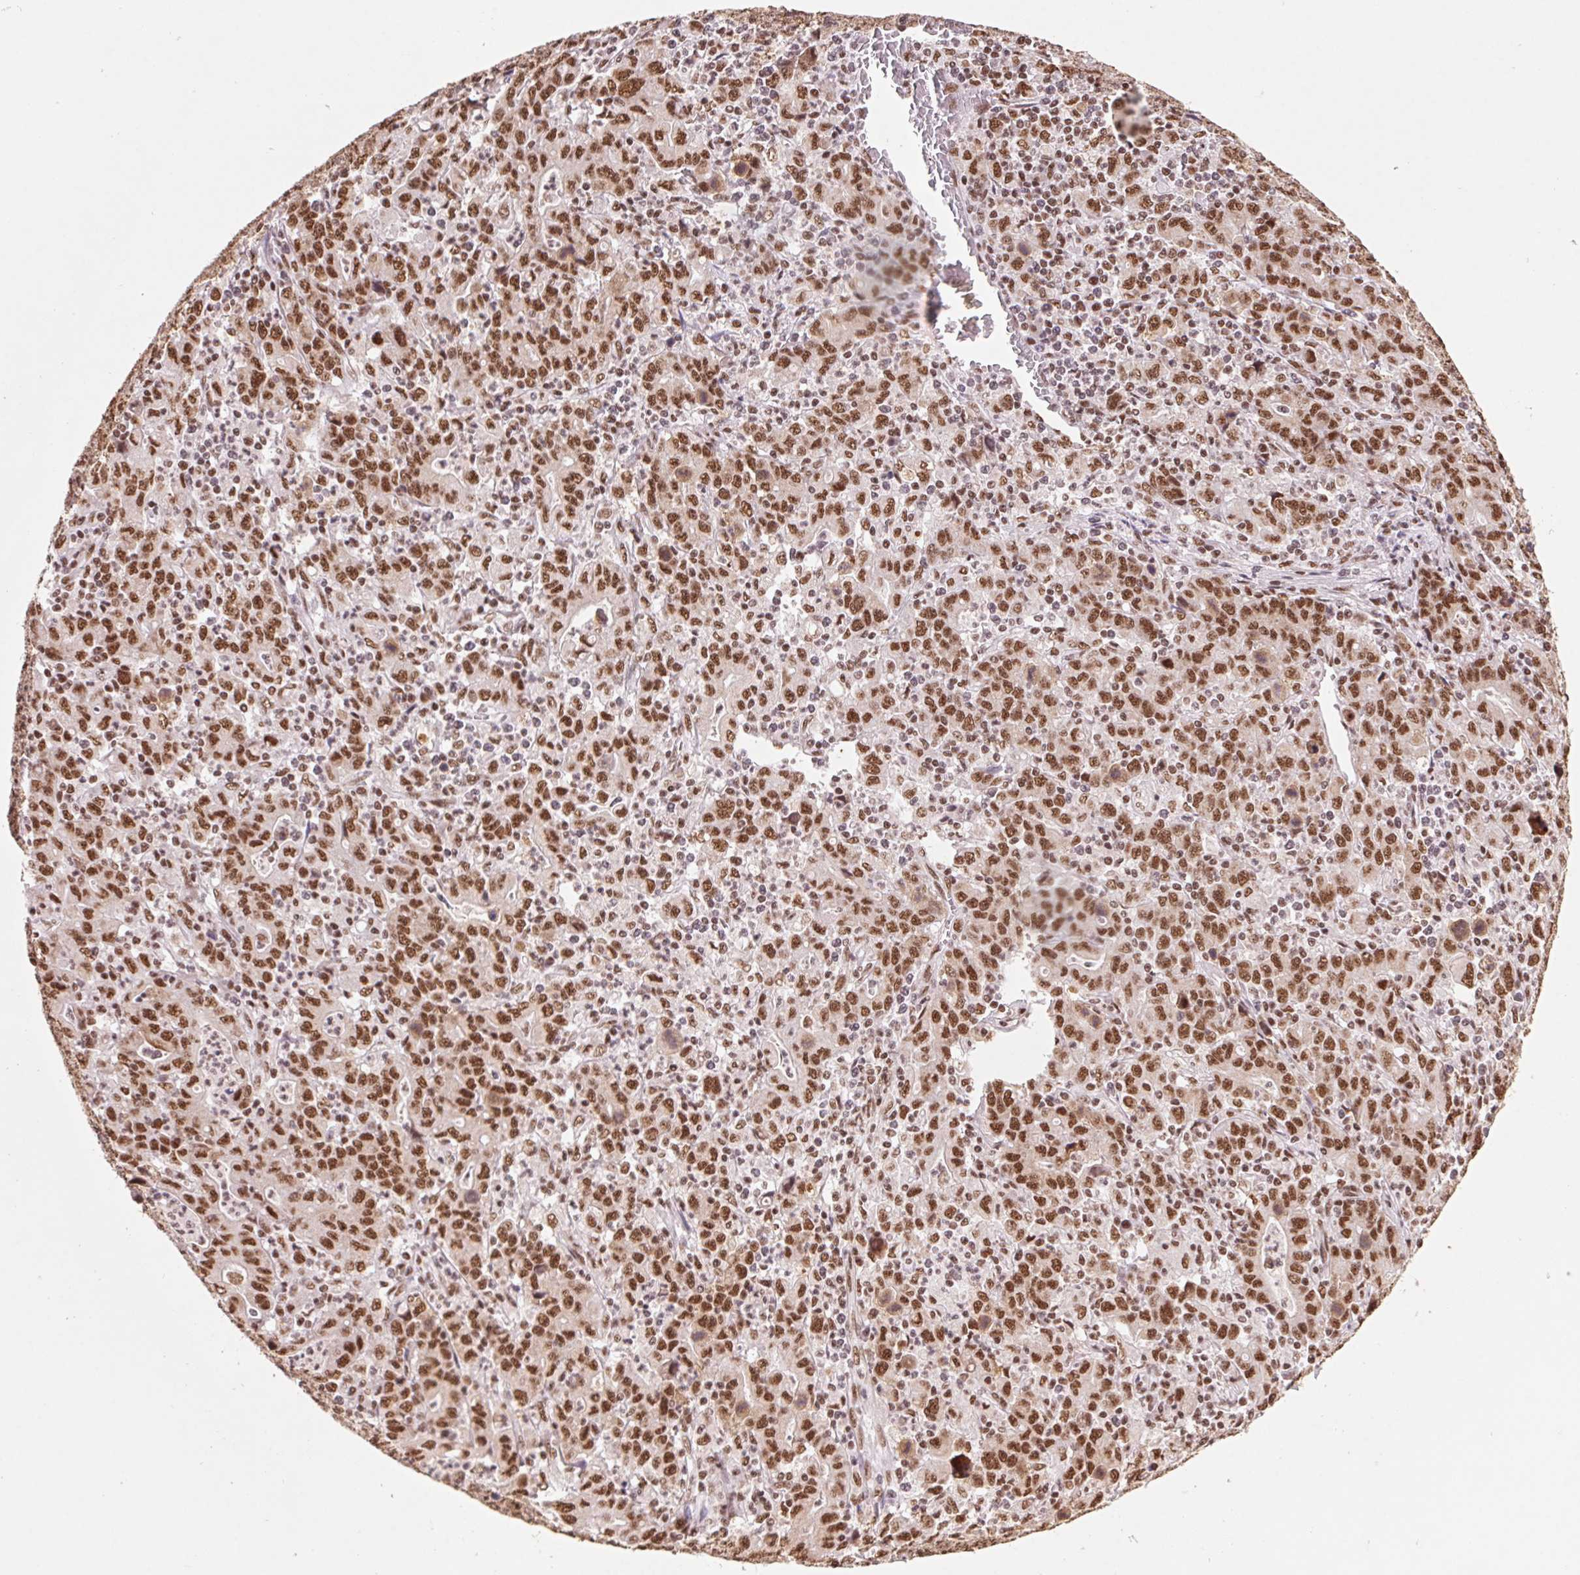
{"staining": {"intensity": "moderate", "quantity": ">75%", "location": "nuclear"}, "tissue": "stomach cancer", "cell_type": "Tumor cells", "image_type": "cancer", "snomed": [{"axis": "morphology", "description": "Adenocarcinoma, NOS"}, {"axis": "topography", "description": "Stomach, upper"}], "caption": "Immunohistochemical staining of stomach cancer (adenocarcinoma) shows moderate nuclear protein staining in approximately >75% of tumor cells.", "gene": "SNRPG", "patient": {"sex": "male", "age": 69}}